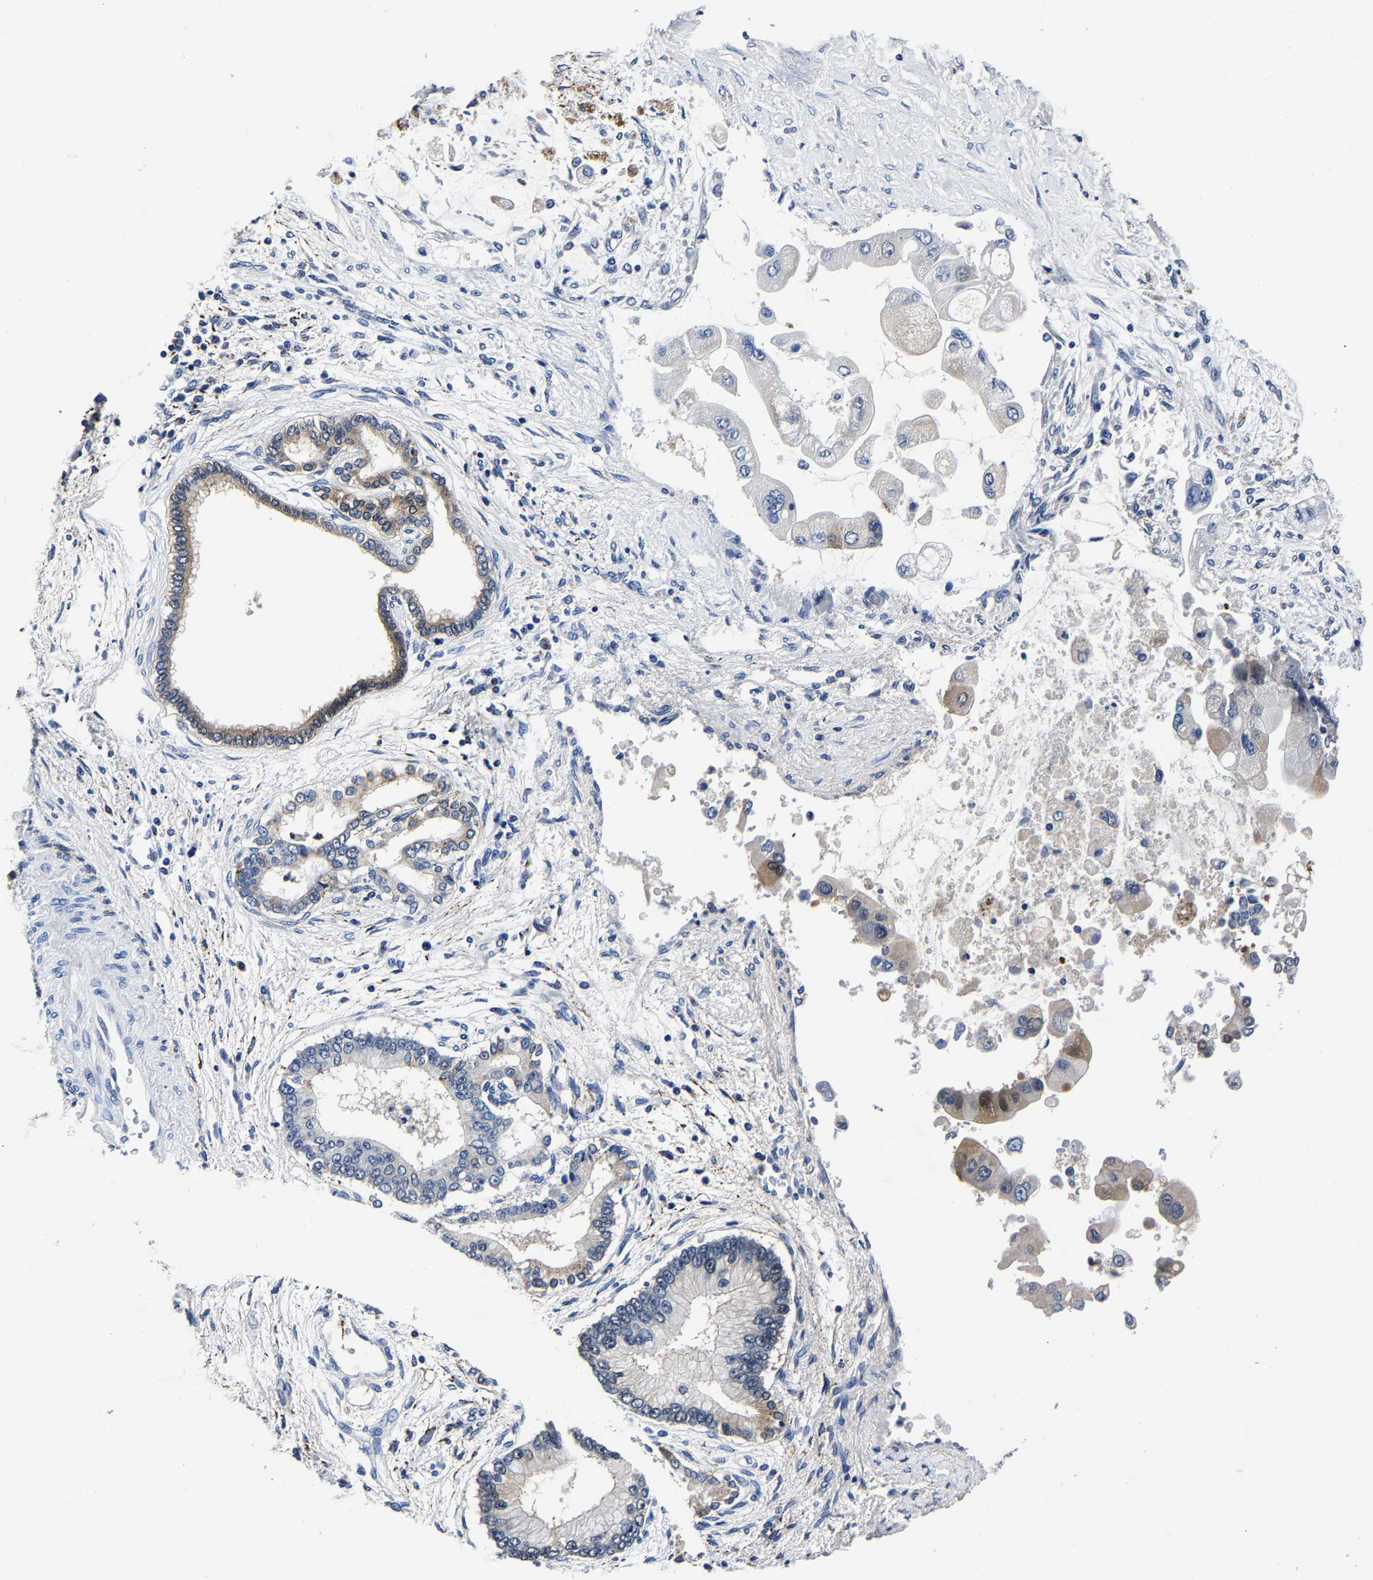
{"staining": {"intensity": "weak", "quantity": "<25%", "location": "cytoplasmic/membranous,nuclear"}, "tissue": "liver cancer", "cell_type": "Tumor cells", "image_type": "cancer", "snomed": [{"axis": "morphology", "description": "Cholangiocarcinoma"}, {"axis": "topography", "description": "Liver"}], "caption": "Tumor cells show no significant protein expression in liver cancer. Brightfield microscopy of immunohistochemistry stained with DAB (3,3'-diaminobenzidine) (brown) and hematoxylin (blue), captured at high magnification.", "gene": "PSPH", "patient": {"sex": "male", "age": 50}}